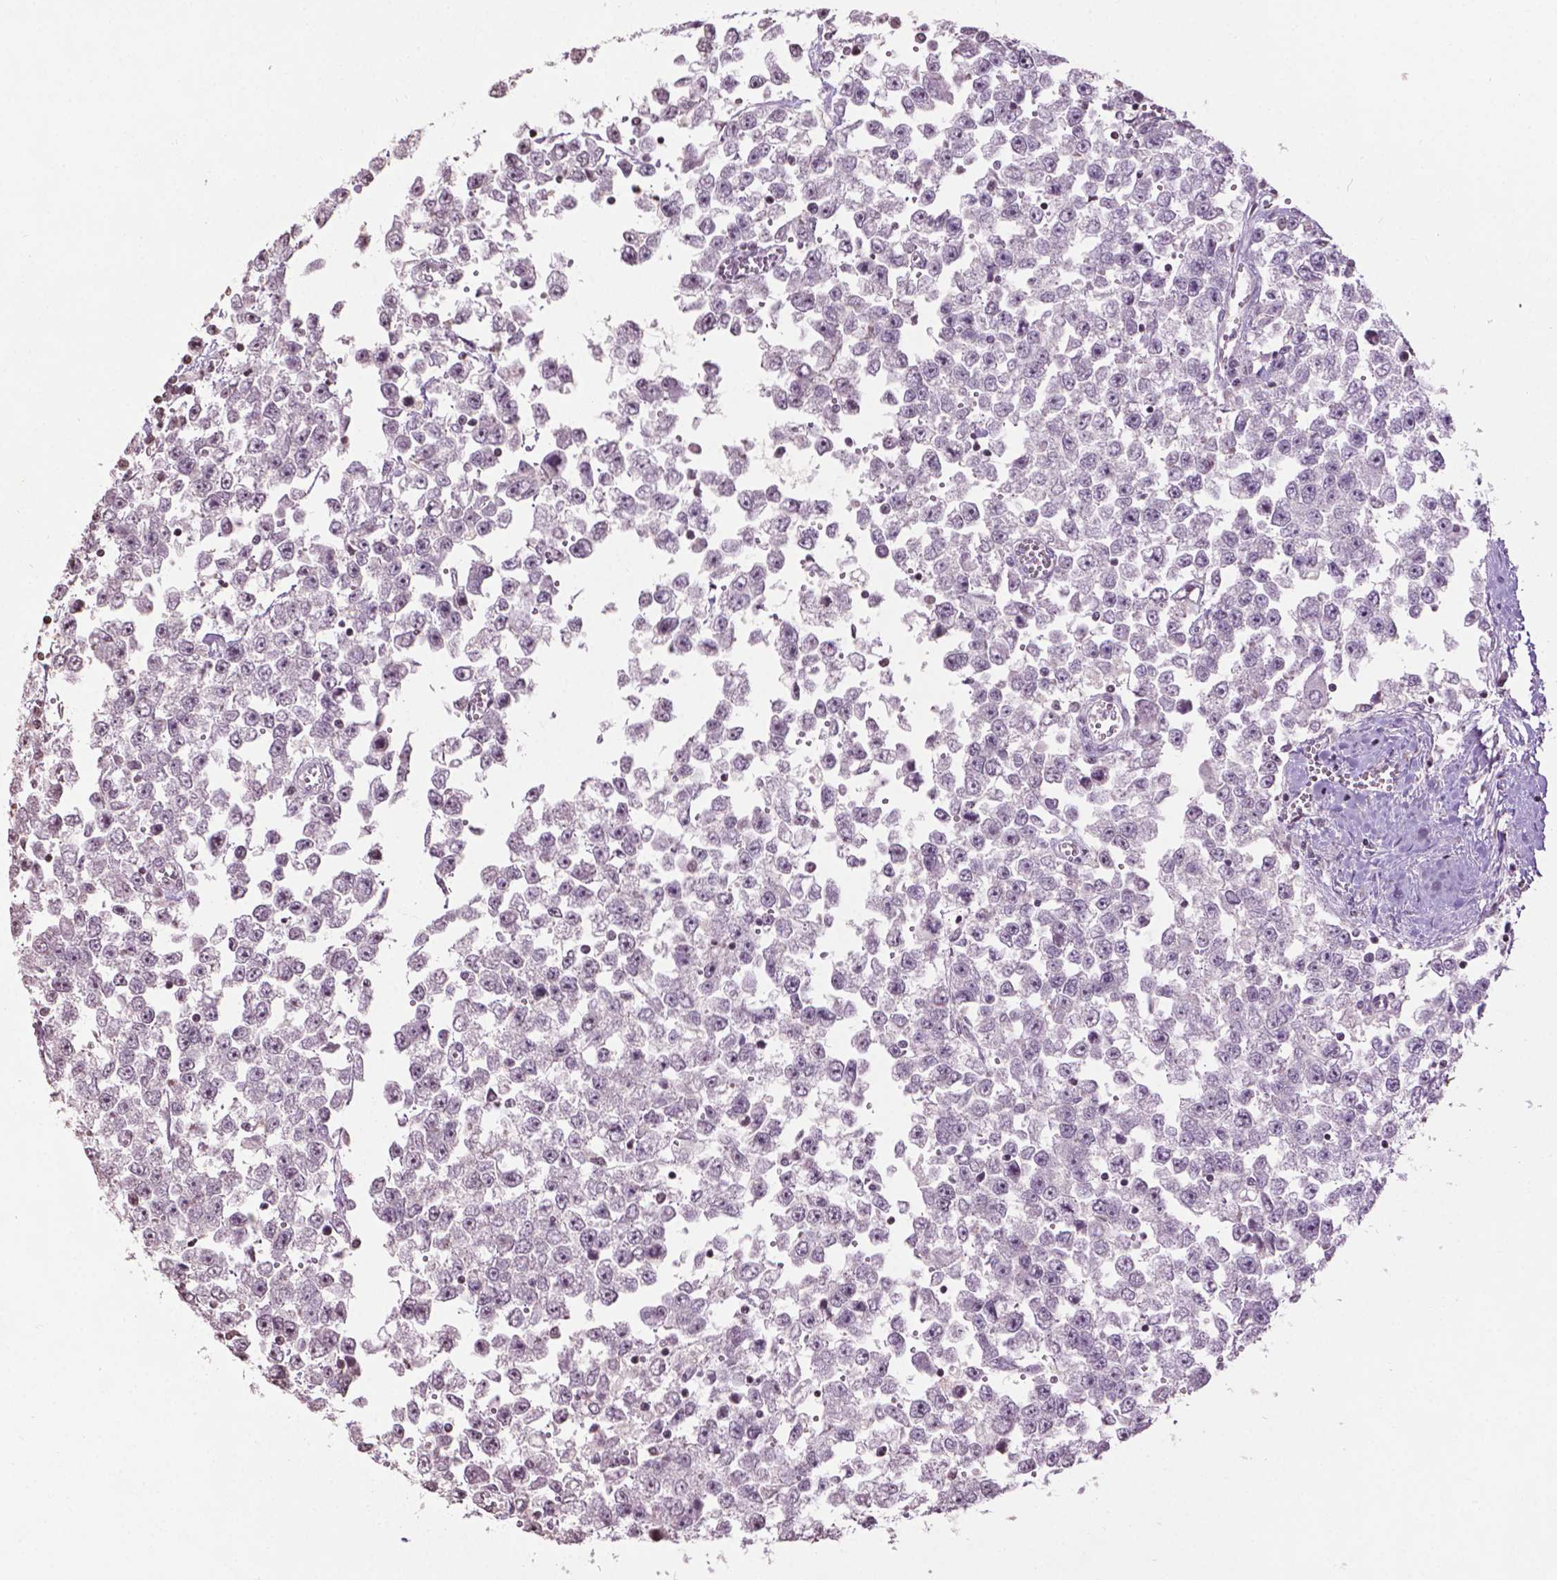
{"staining": {"intensity": "negative", "quantity": "none", "location": "none"}, "tissue": "testis cancer", "cell_type": "Tumor cells", "image_type": "cancer", "snomed": [{"axis": "morphology", "description": "Seminoma, NOS"}, {"axis": "topography", "description": "Testis"}], "caption": "Tumor cells show no significant expression in testis cancer (seminoma).", "gene": "NTNG2", "patient": {"sex": "male", "age": 34}}